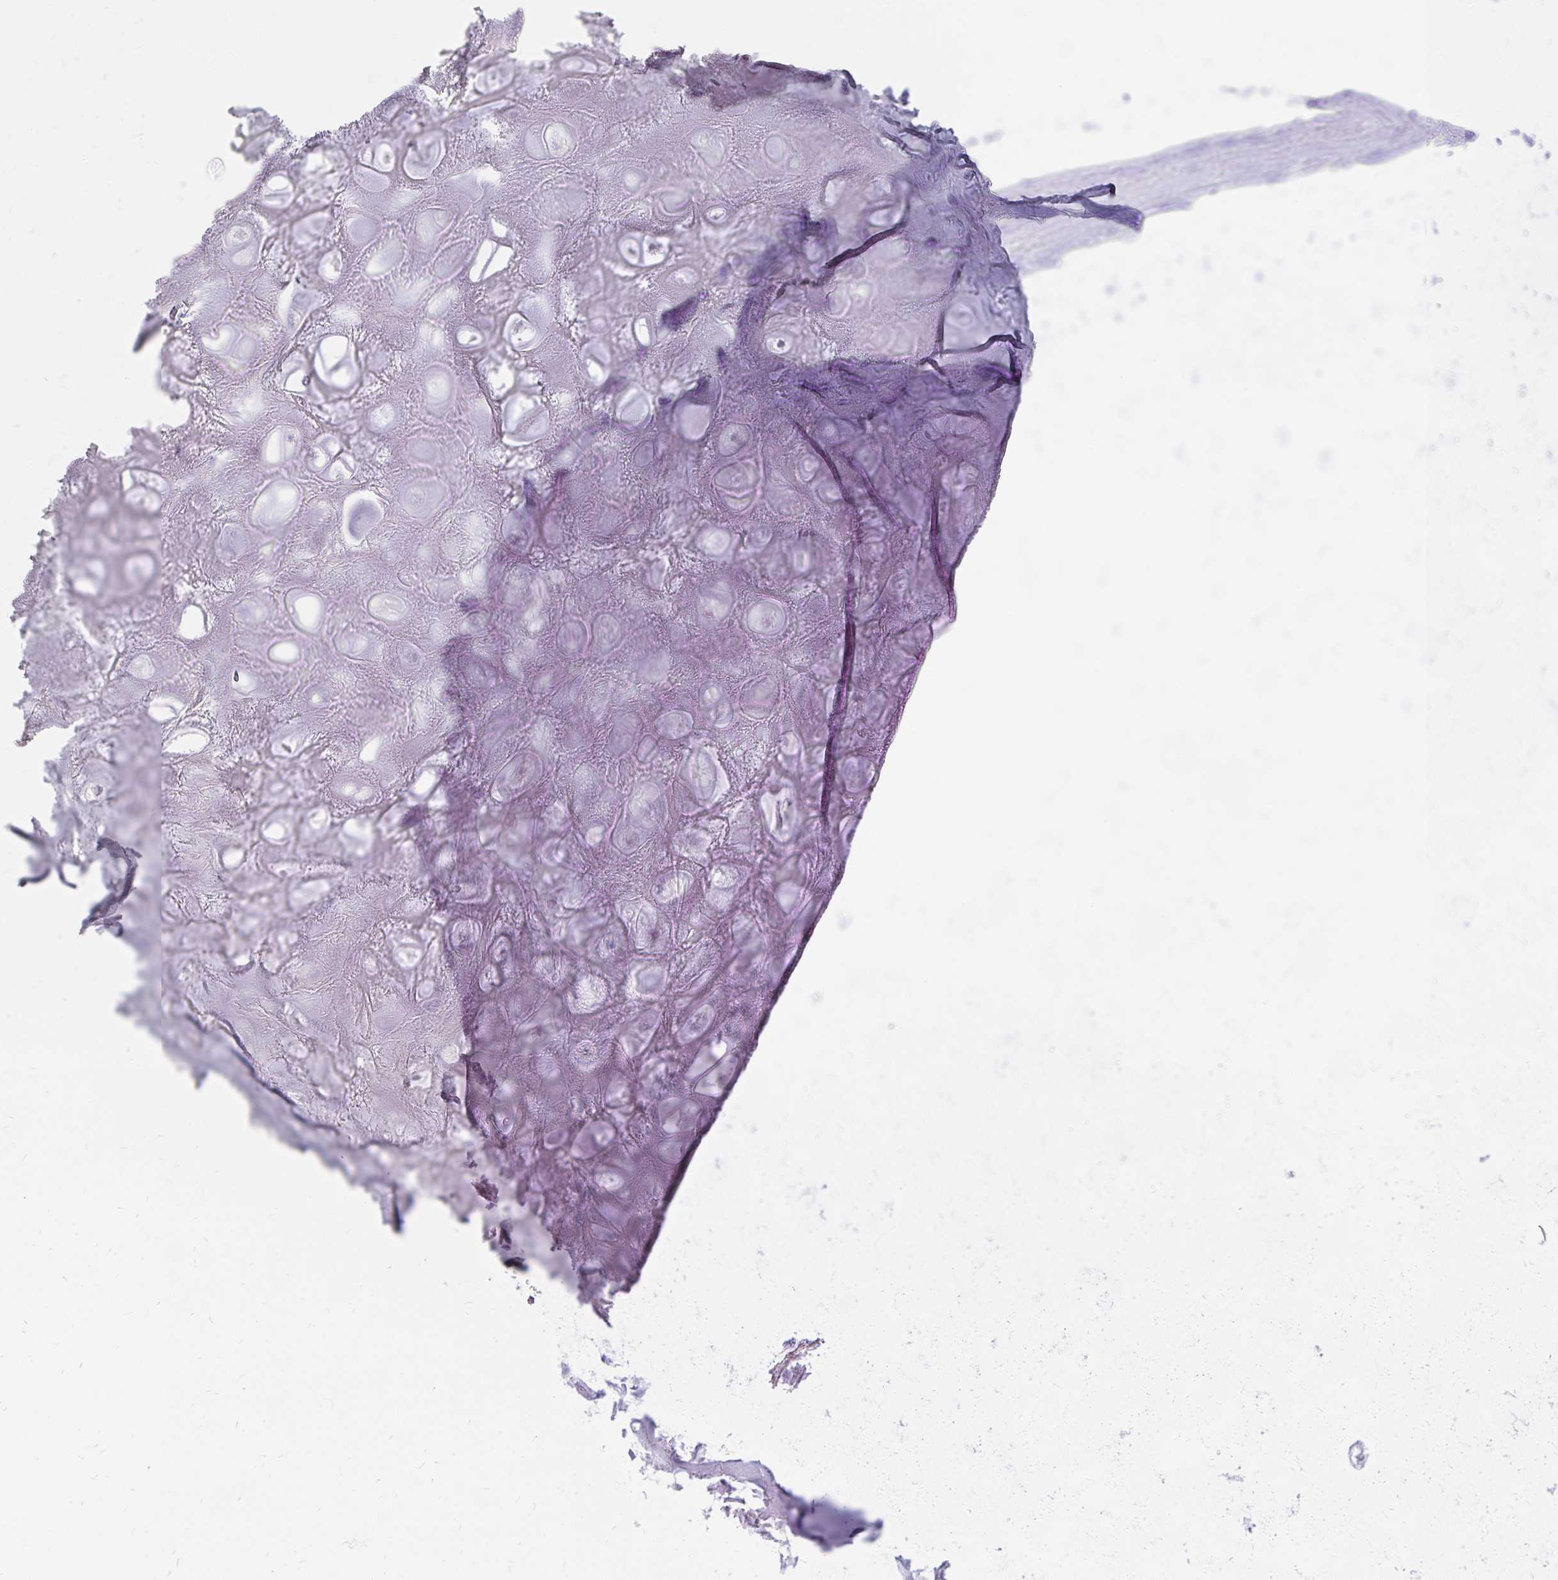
{"staining": {"intensity": "negative", "quantity": "none", "location": "none"}, "tissue": "adipose tissue", "cell_type": "Adipocytes", "image_type": "normal", "snomed": [{"axis": "morphology", "description": "Normal tissue, NOS"}, {"axis": "topography", "description": "Lymph node"}, {"axis": "topography", "description": "Cartilage tissue"}, {"axis": "topography", "description": "Nasopharynx"}], "caption": "Adipocytes show no significant protein positivity in benign adipose tissue. Brightfield microscopy of immunohistochemistry stained with DAB (brown) and hematoxylin (blue), captured at high magnification.", "gene": "PRAP1", "patient": {"sex": "male", "age": 63}}